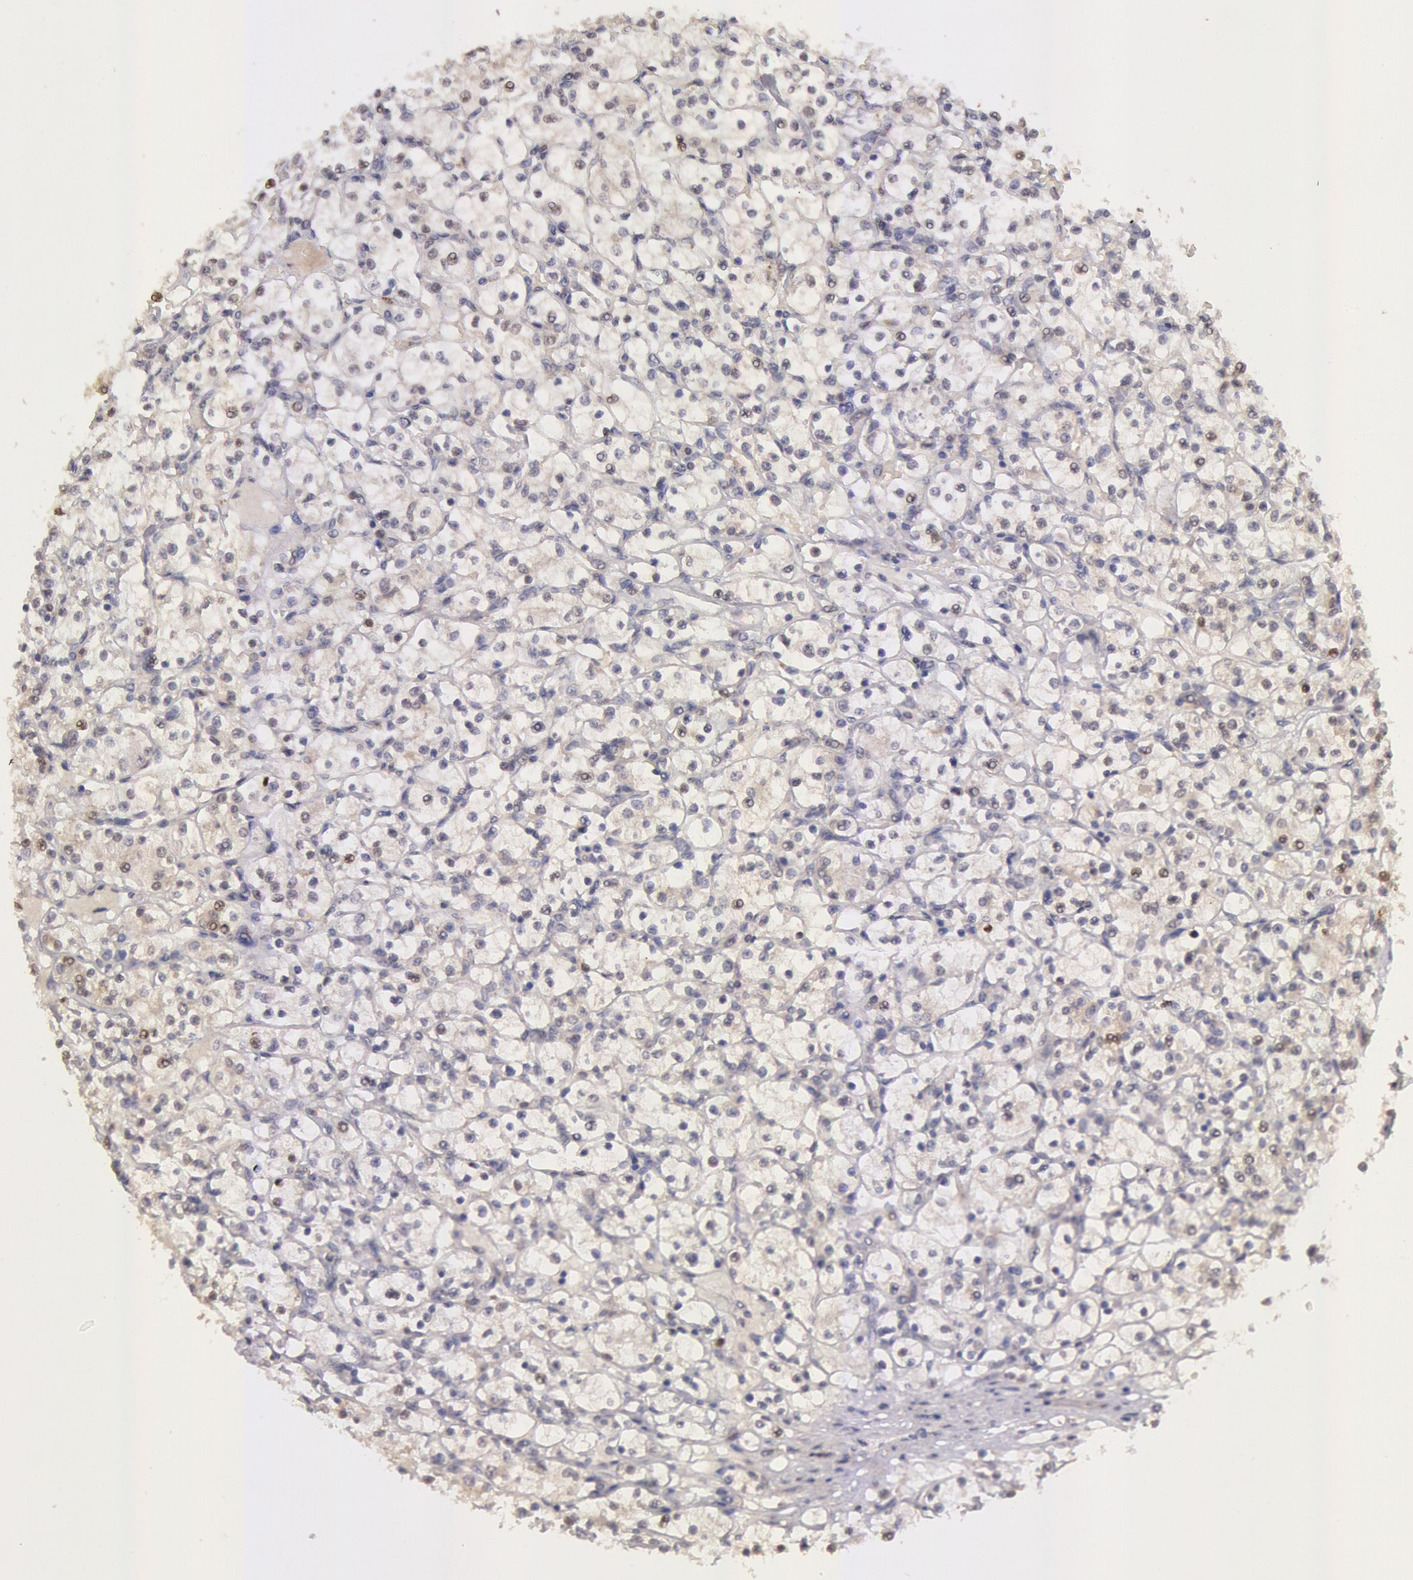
{"staining": {"intensity": "weak", "quantity": ">75%", "location": "cytoplasmic/membranous,nuclear"}, "tissue": "renal cancer", "cell_type": "Tumor cells", "image_type": "cancer", "snomed": [{"axis": "morphology", "description": "Adenocarcinoma, NOS"}, {"axis": "topography", "description": "Kidney"}], "caption": "The photomicrograph reveals staining of renal cancer (adenocarcinoma), revealing weak cytoplasmic/membranous and nuclear protein staining (brown color) within tumor cells.", "gene": "COMT", "patient": {"sex": "male", "age": 61}}